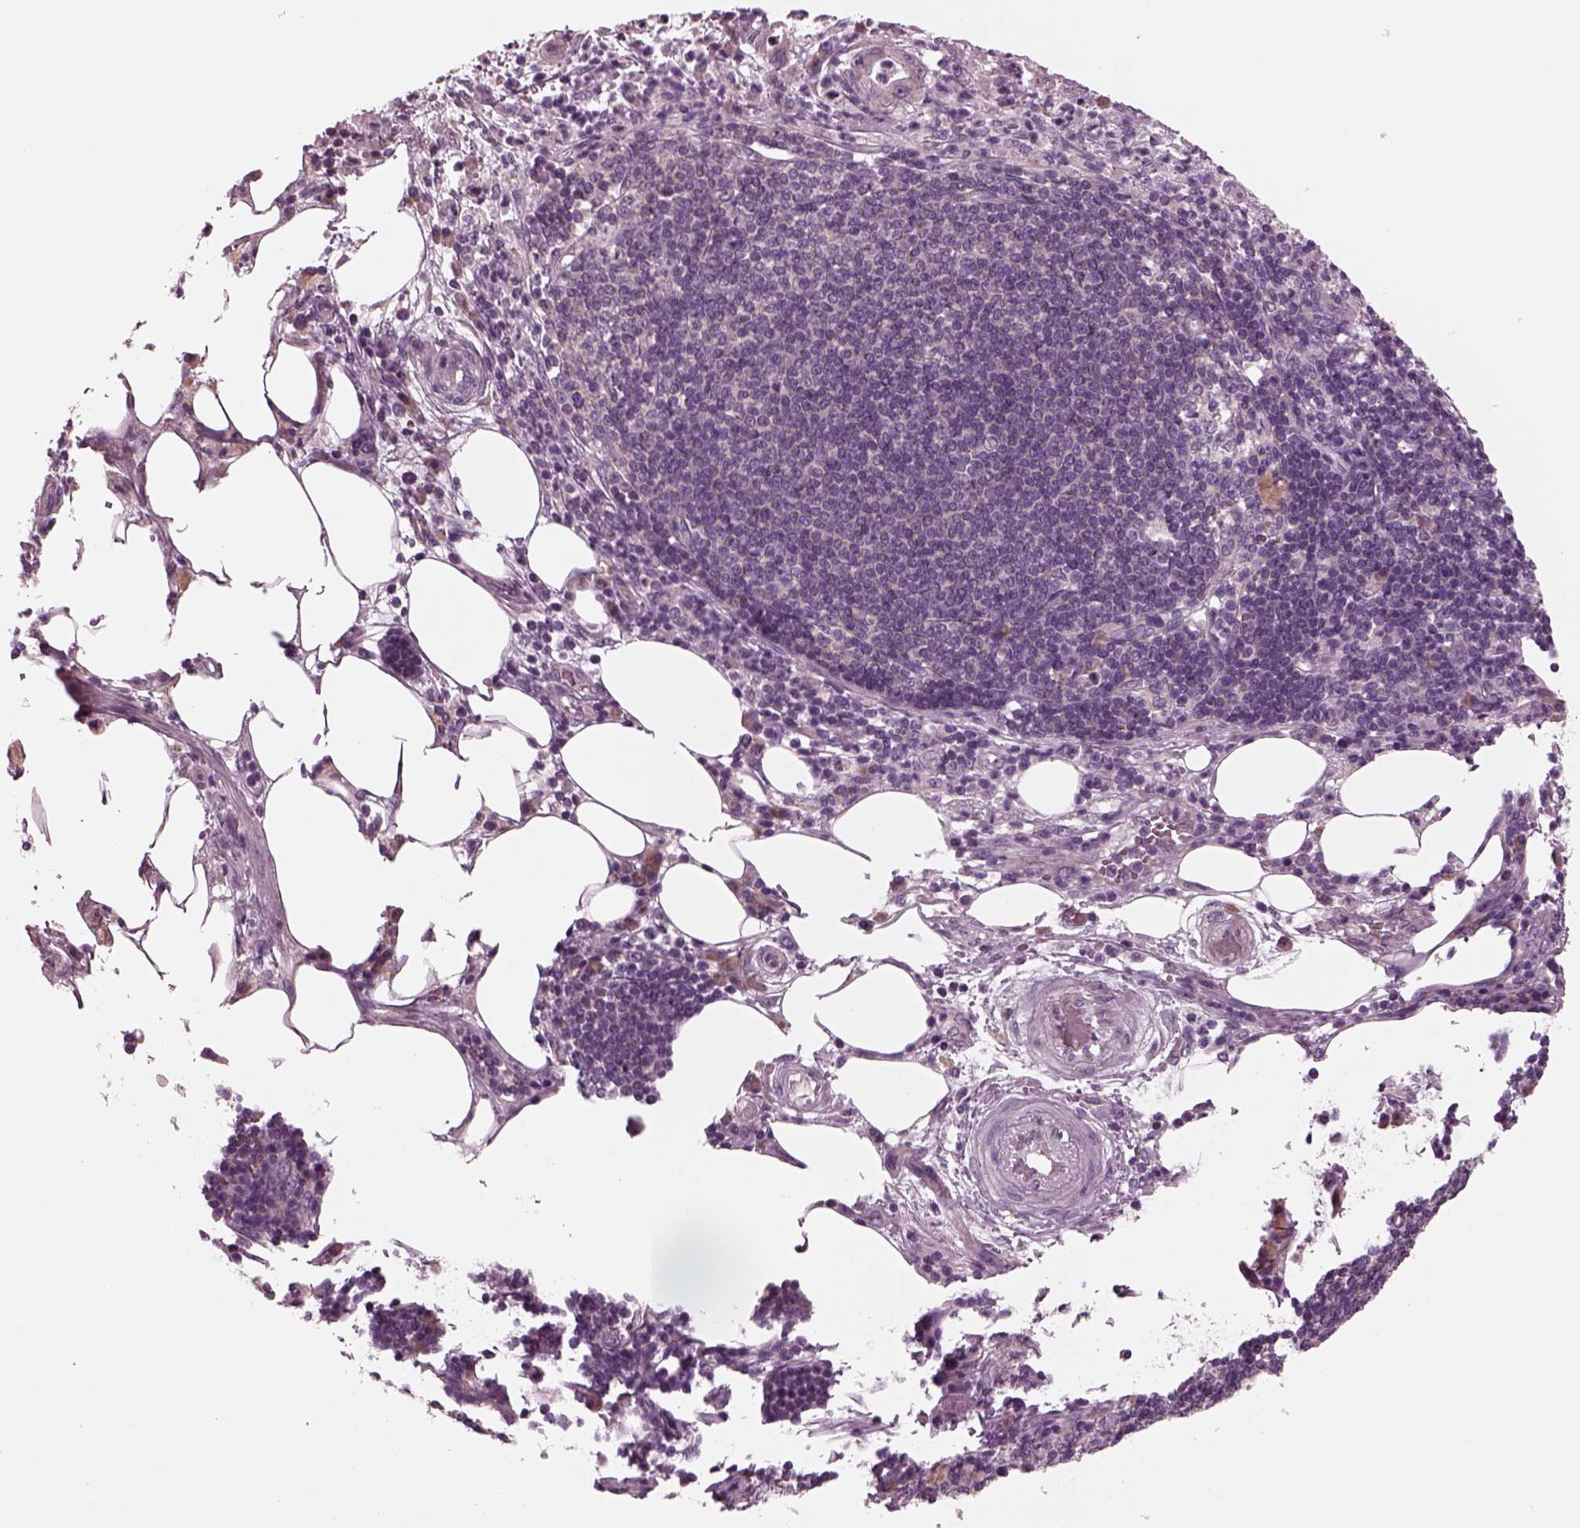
{"staining": {"intensity": "negative", "quantity": "none", "location": "none"}, "tissue": "pancreatic cancer", "cell_type": "Tumor cells", "image_type": "cancer", "snomed": [{"axis": "morphology", "description": "Adenocarcinoma, NOS"}, {"axis": "topography", "description": "Pancreas"}], "caption": "The immunohistochemistry (IHC) histopathology image has no significant staining in tumor cells of pancreatic cancer tissue.", "gene": "AP4M1", "patient": {"sex": "male", "age": 71}}